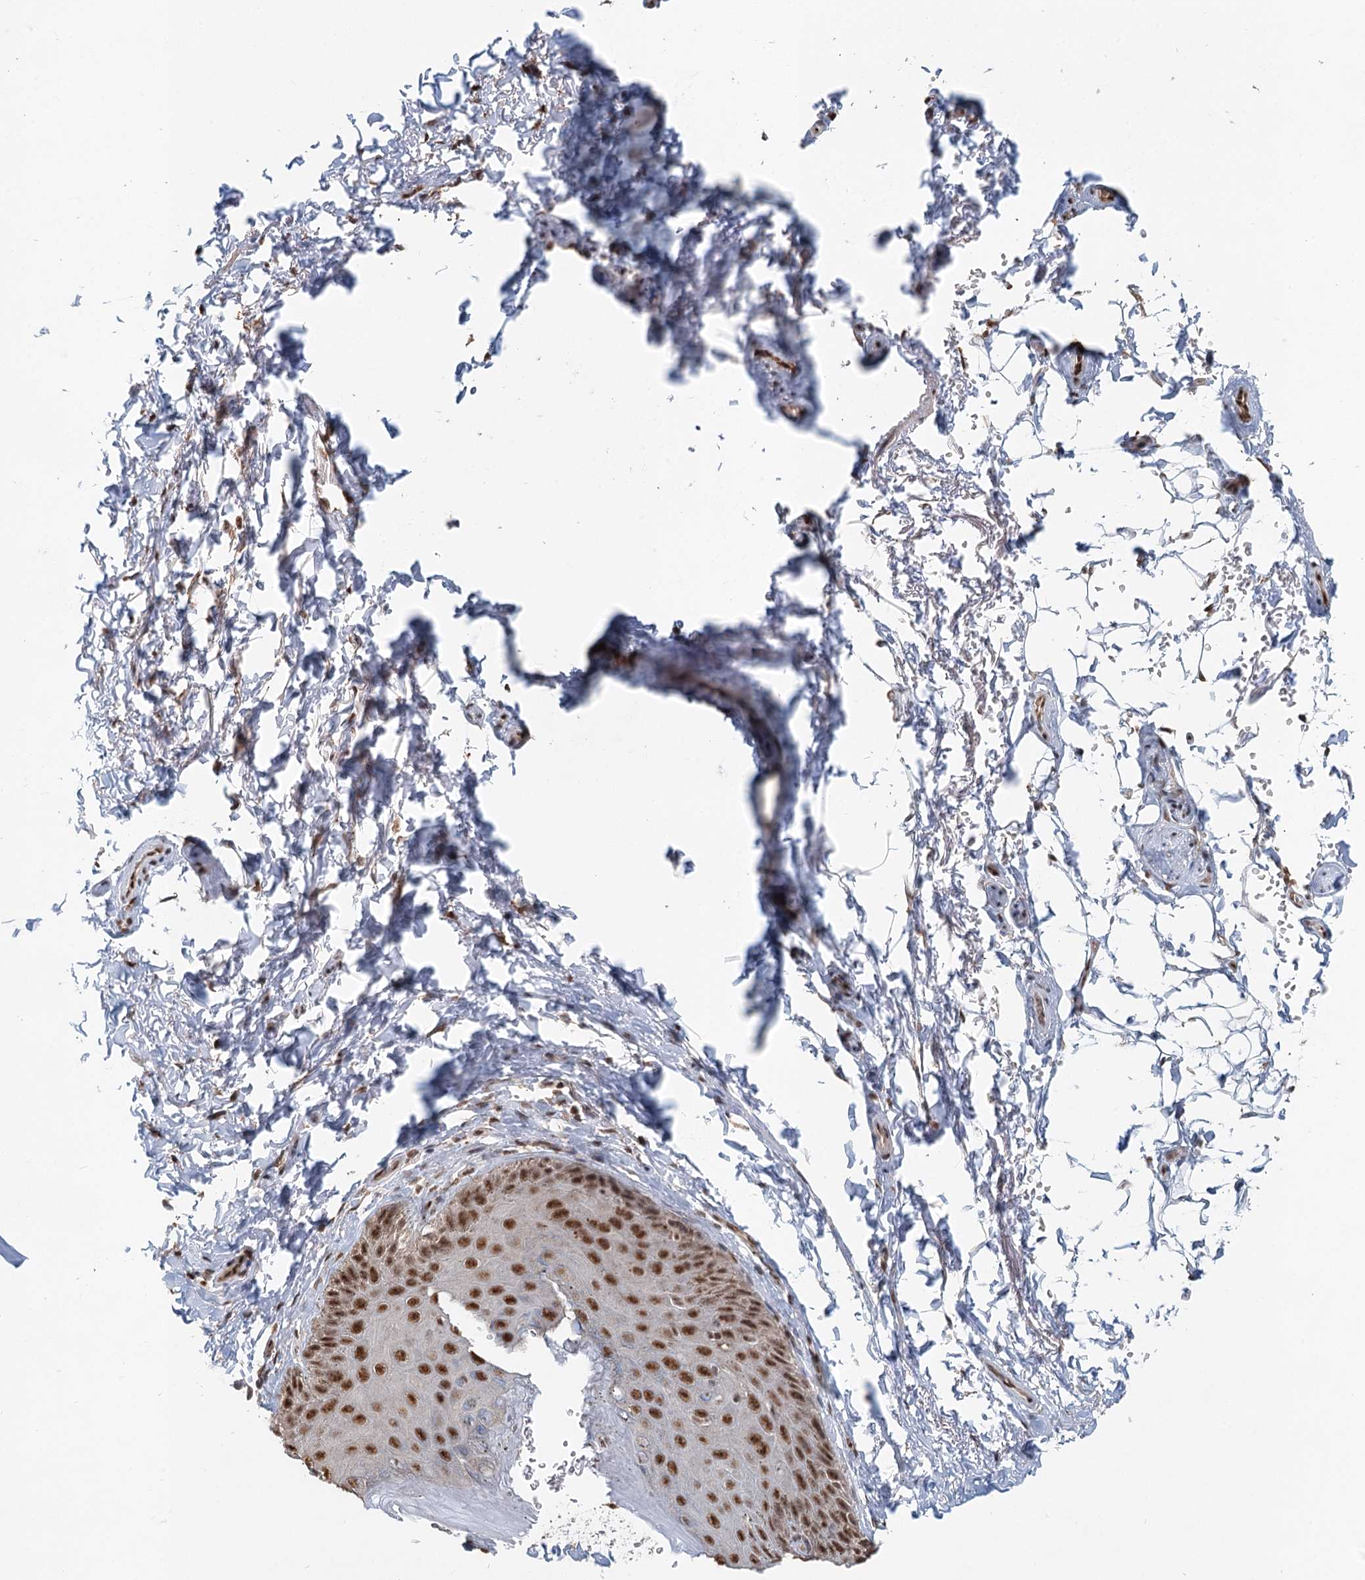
{"staining": {"intensity": "moderate", "quantity": ">75%", "location": "nuclear"}, "tissue": "skin", "cell_type": "Epidermal cells", "image_type": "normal", "snomed": [{"axis": "morphology", "description": "Normal tissue, NOS"}, {"axis": "topography", "description": "Anal"}], "caption": "A photomicrograph showing moderate nuclear expression in about >75% of epidermal cells in unremarkable skin, as visualized by brown immunohistochemical staining.", "gene": "GPALPP1", "patient": {"sex": "male", "age": 44}}